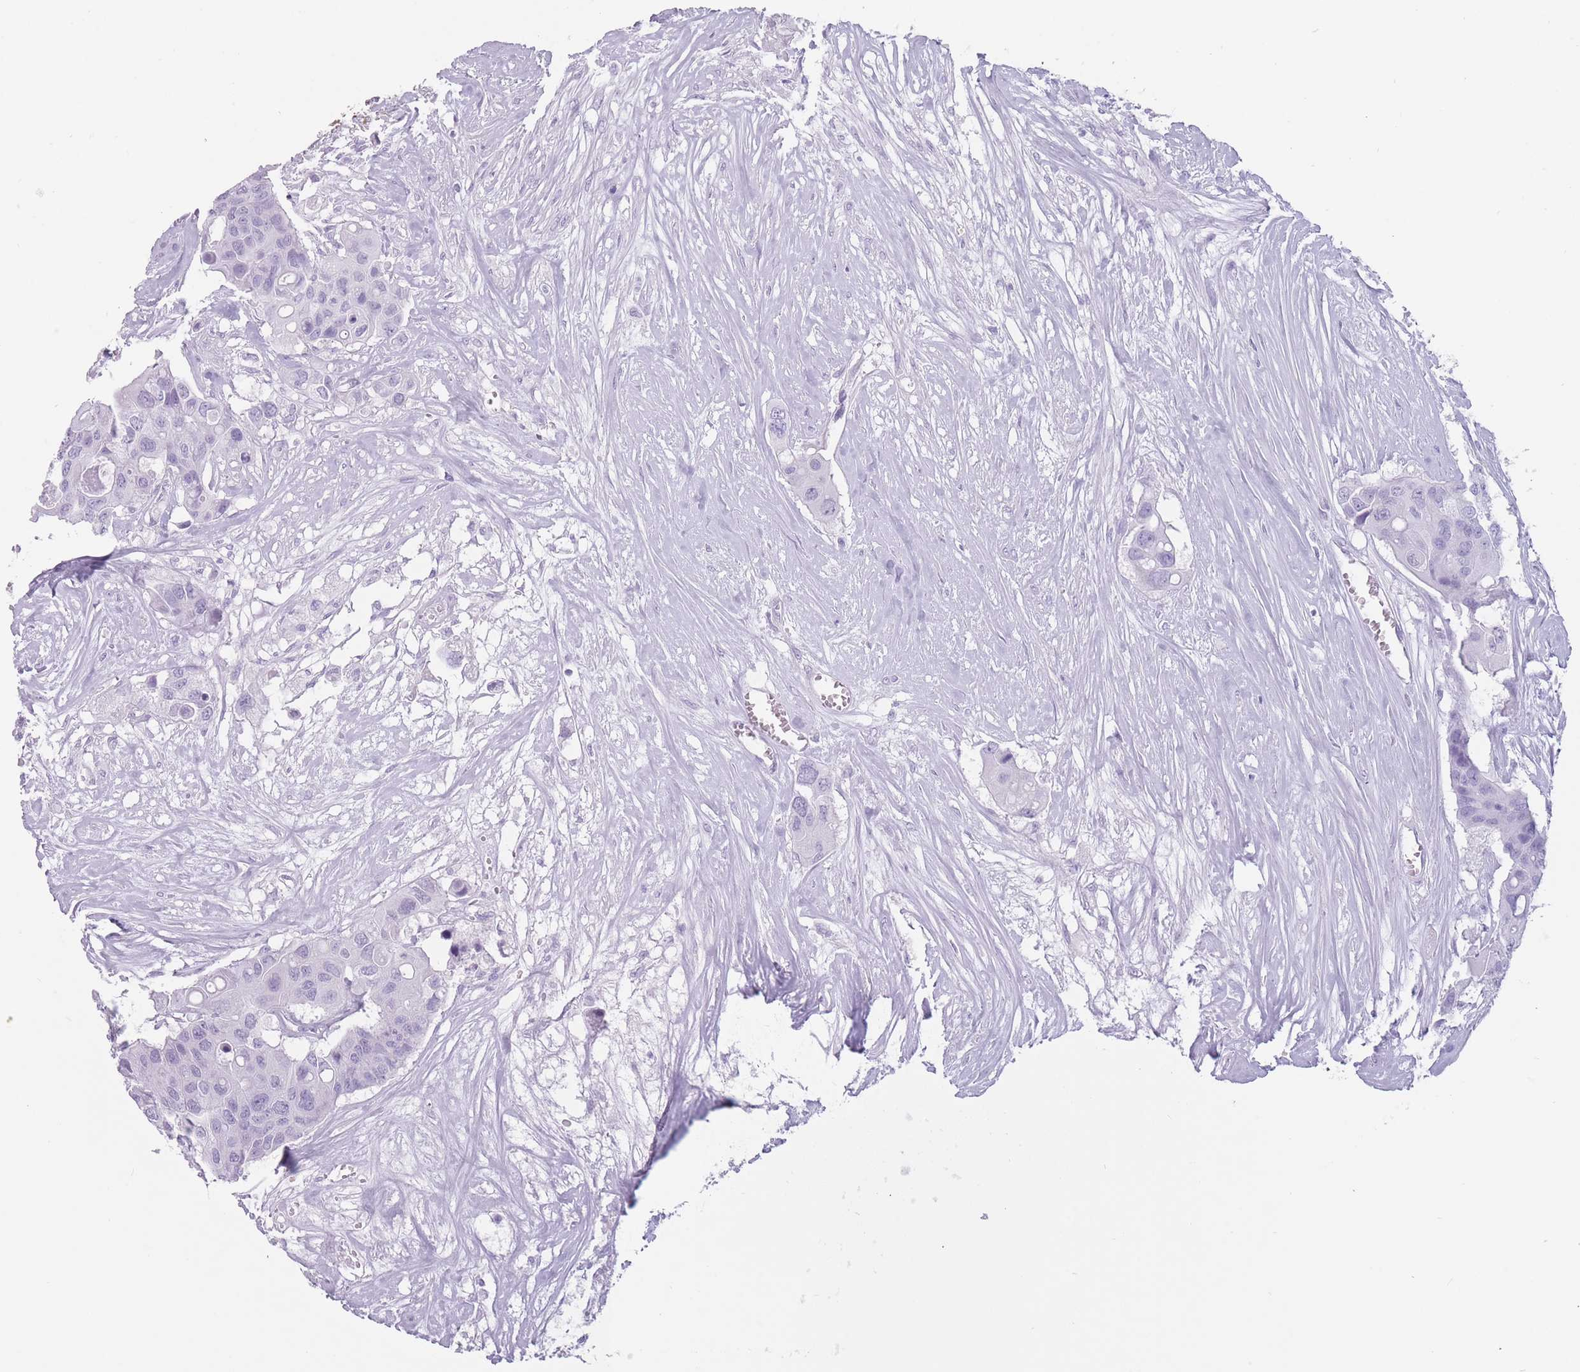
{"staining": {"intensity": "negative", "quantity": "none", "location": "none"}, "tissue": "colorectal cancer", "cell_type": "Tumor cells", "image_type": "cancer", "snomed": [{"axis": "morphology", "description": "Adenocarcinoma, NOS"}, {"axis": "topography", "description": "Colon"}], "caption": "An immunohistochemistry micrograph of colorectal cancer (adenocarcinoma) is shown. There is no staining in tumor cells of colorectal cancer (adenocarcinoma).", "gene": "PNMA3", "patient": {"sex": "male", "age": 77}}